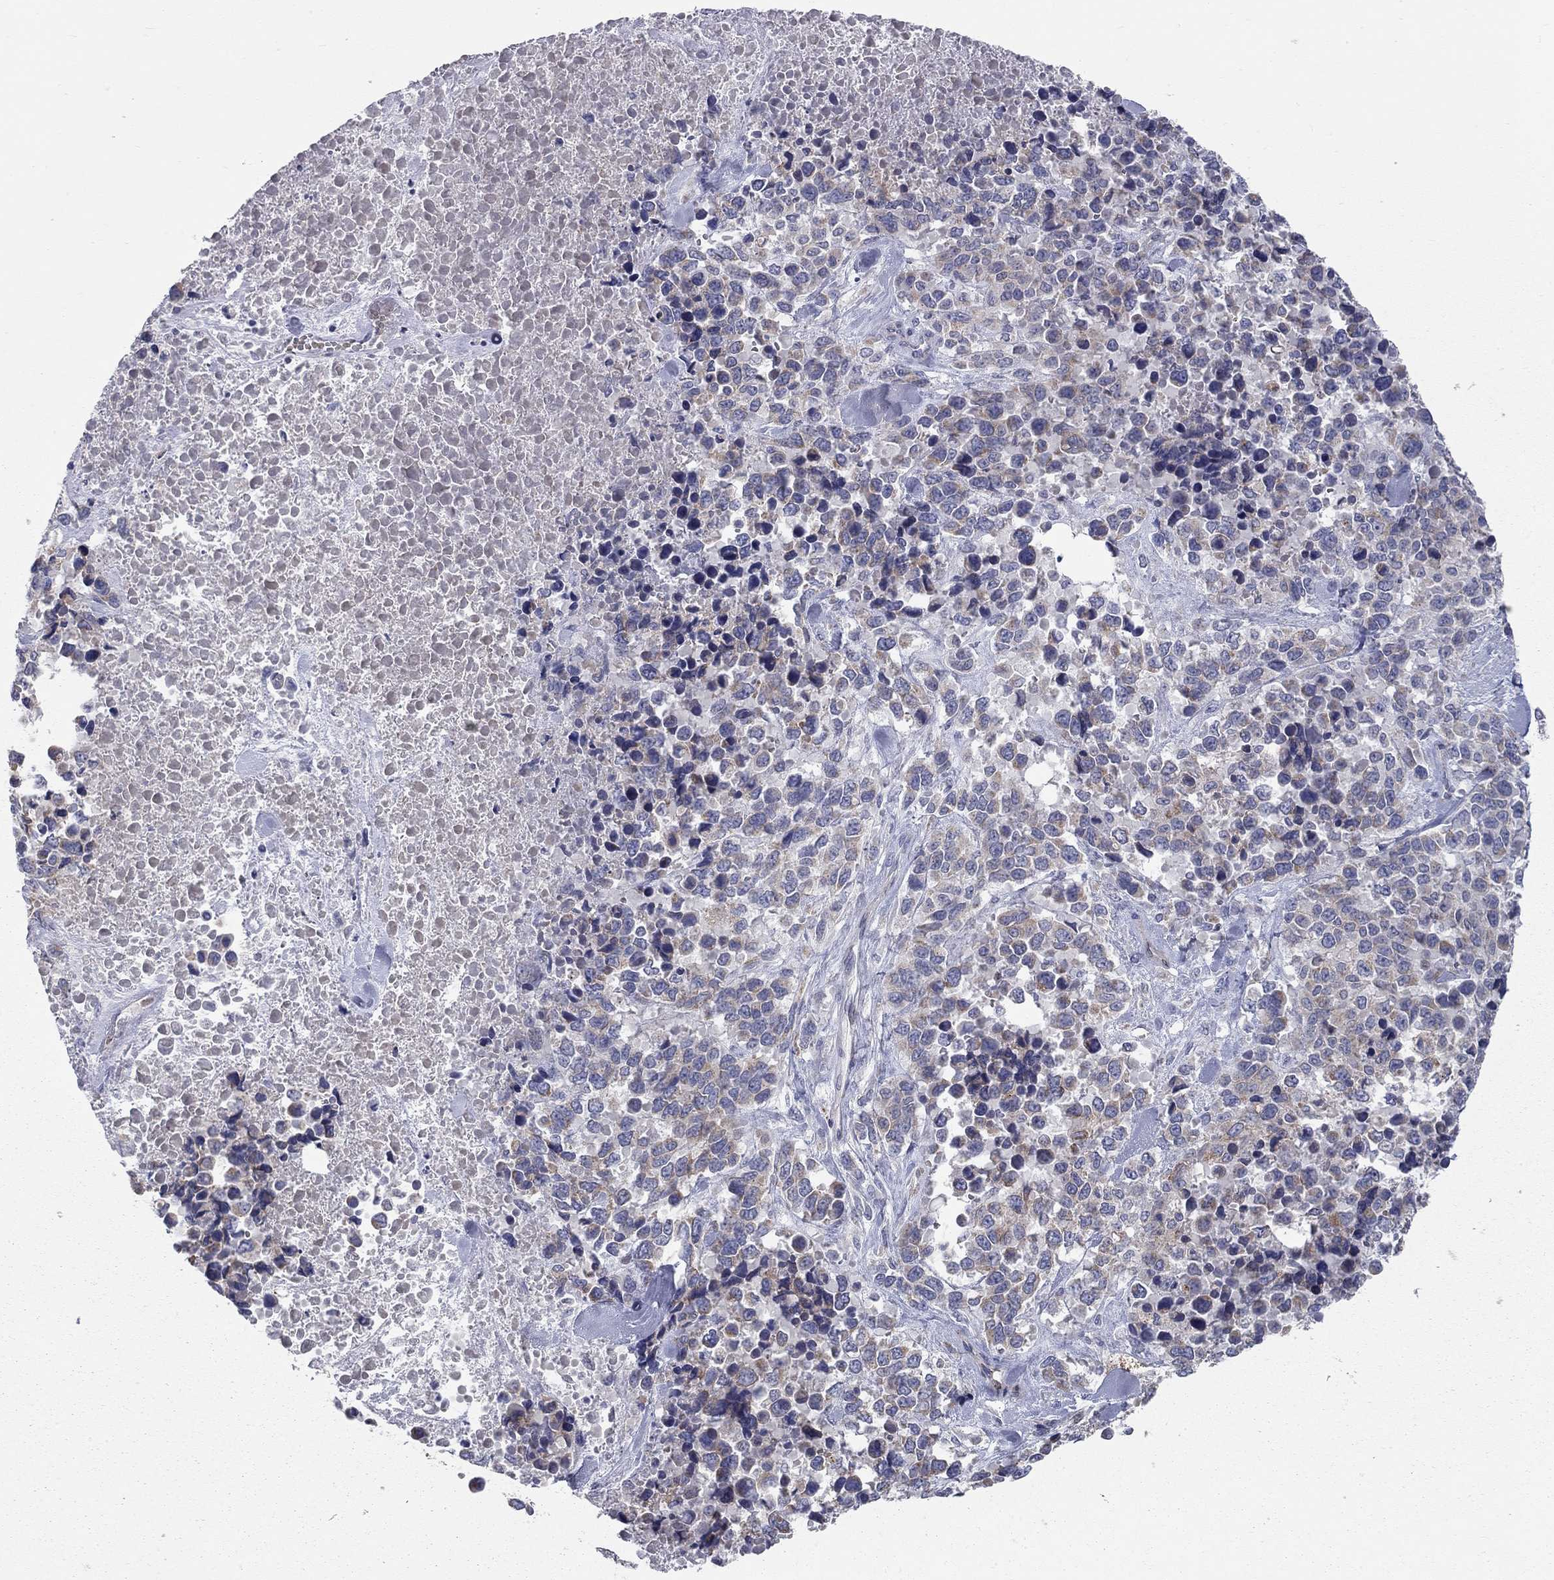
{"staining": {"intensity": "weak", "quantity": "25%-75%", "location": "cytoplasmic/membranous"}, "tissue": "melanoma", "cell_type": "Tumor cells", "image_type": "cancer", "snomed": [{"axis": "morphology", "description": "Malignant melanoma, Metastatic site"}, {"axis": "topography", "description": "Skin"}], "caption": "About 25%-75% of tumor cells in human malignant melanoma (metastatic site) exhibit weak cytoplasmic/membranous protein expression as visualized by brown immunohistochemical staining.", "gene": "KANSL1L", "patient": {"sex": "male", "age": 84}}